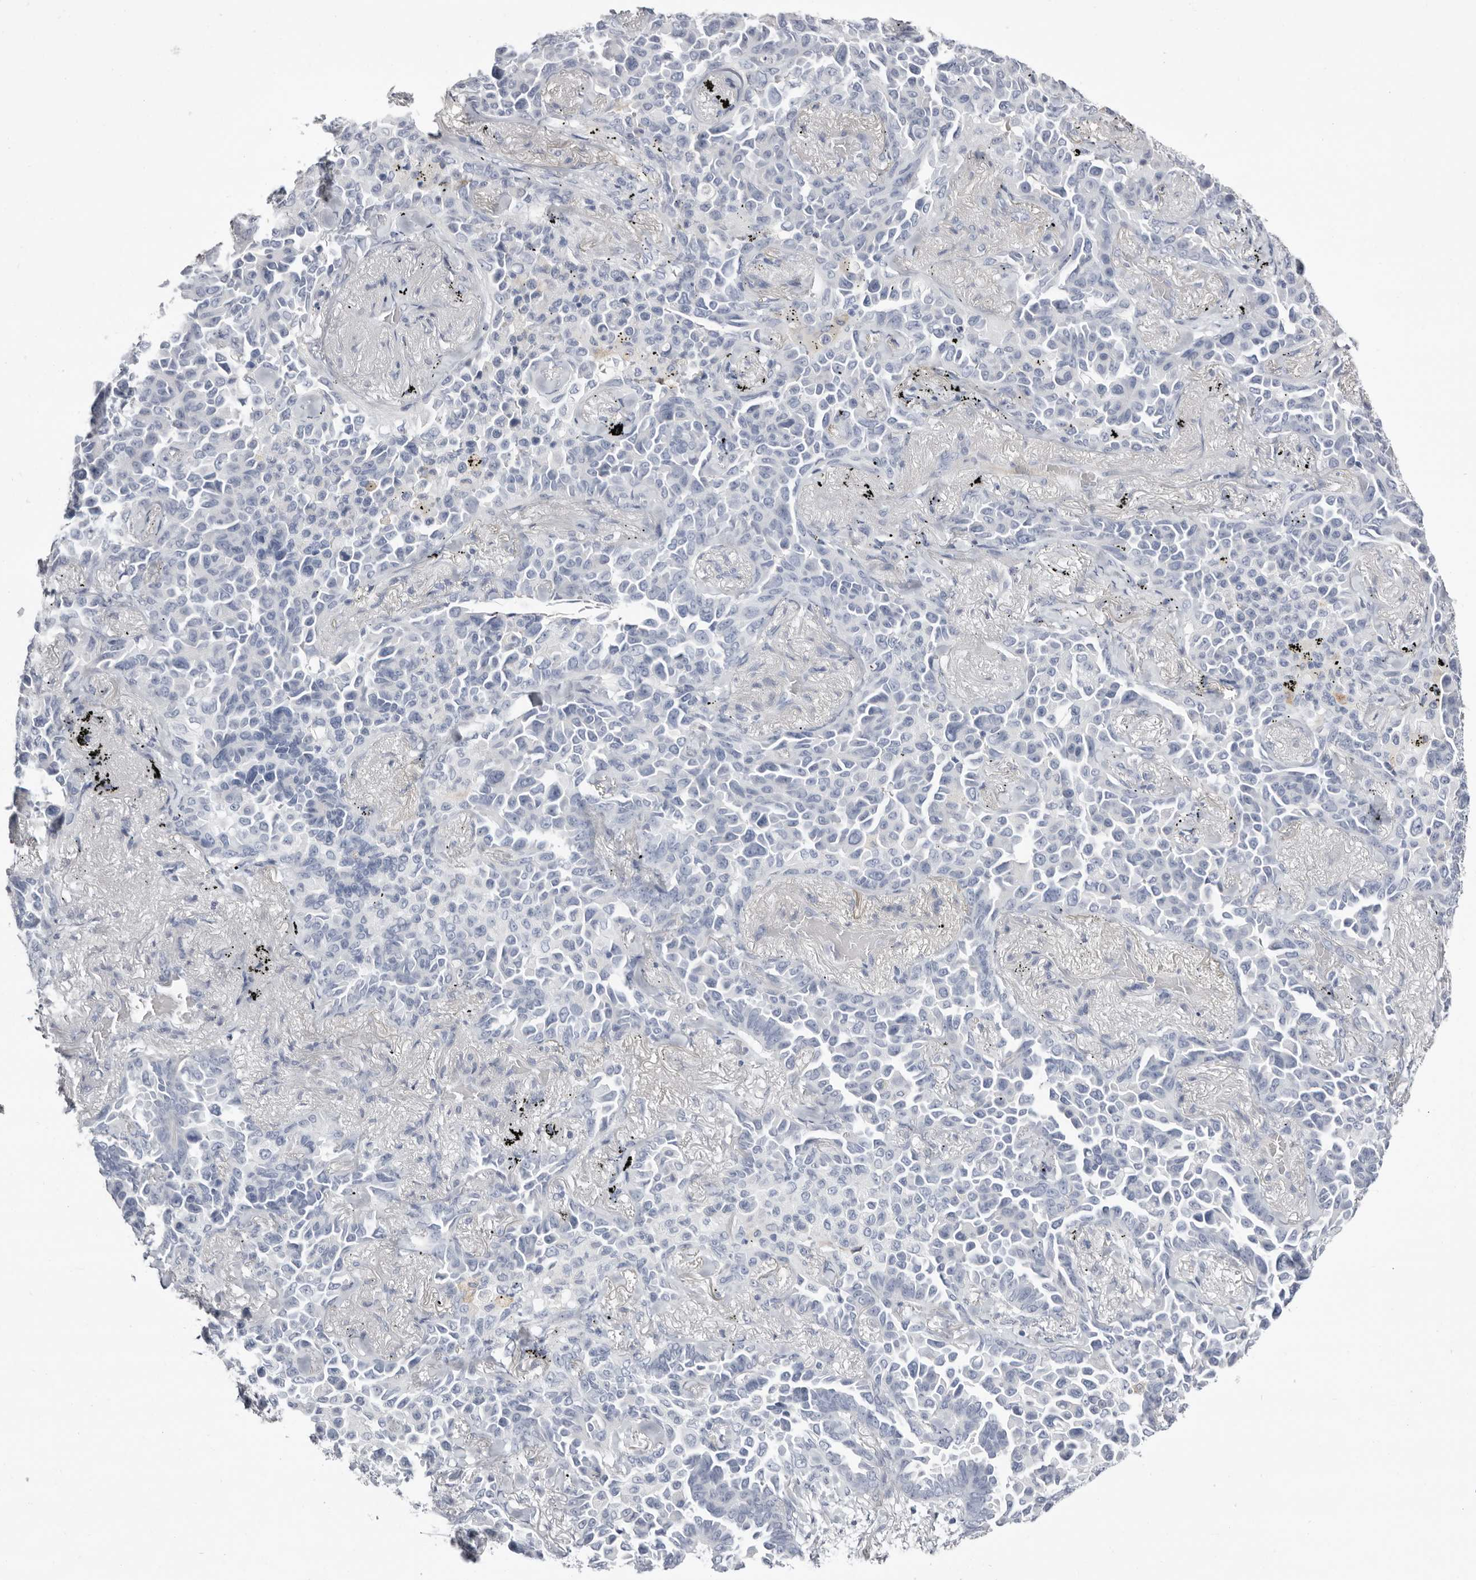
{"staining": {"intensity": "negative", "quantity": "none", "location": "none"}, "tissue": "lung cancer", "cell_type": "Tumor cells", "image_type": "cancer", "snomed": [{"axis": "morphology", "description": "Adenocarcinoma, NOS"}, {"axis": "topography", "description": "Lung"}], "caption": "Human lung cancer (adenocarcinoma) stained for a protein using immunohistochemistry (IHC) displays no expression in tumor cells.", "gene": "LPO", "patient": {"sex": "female", "age": 67}}